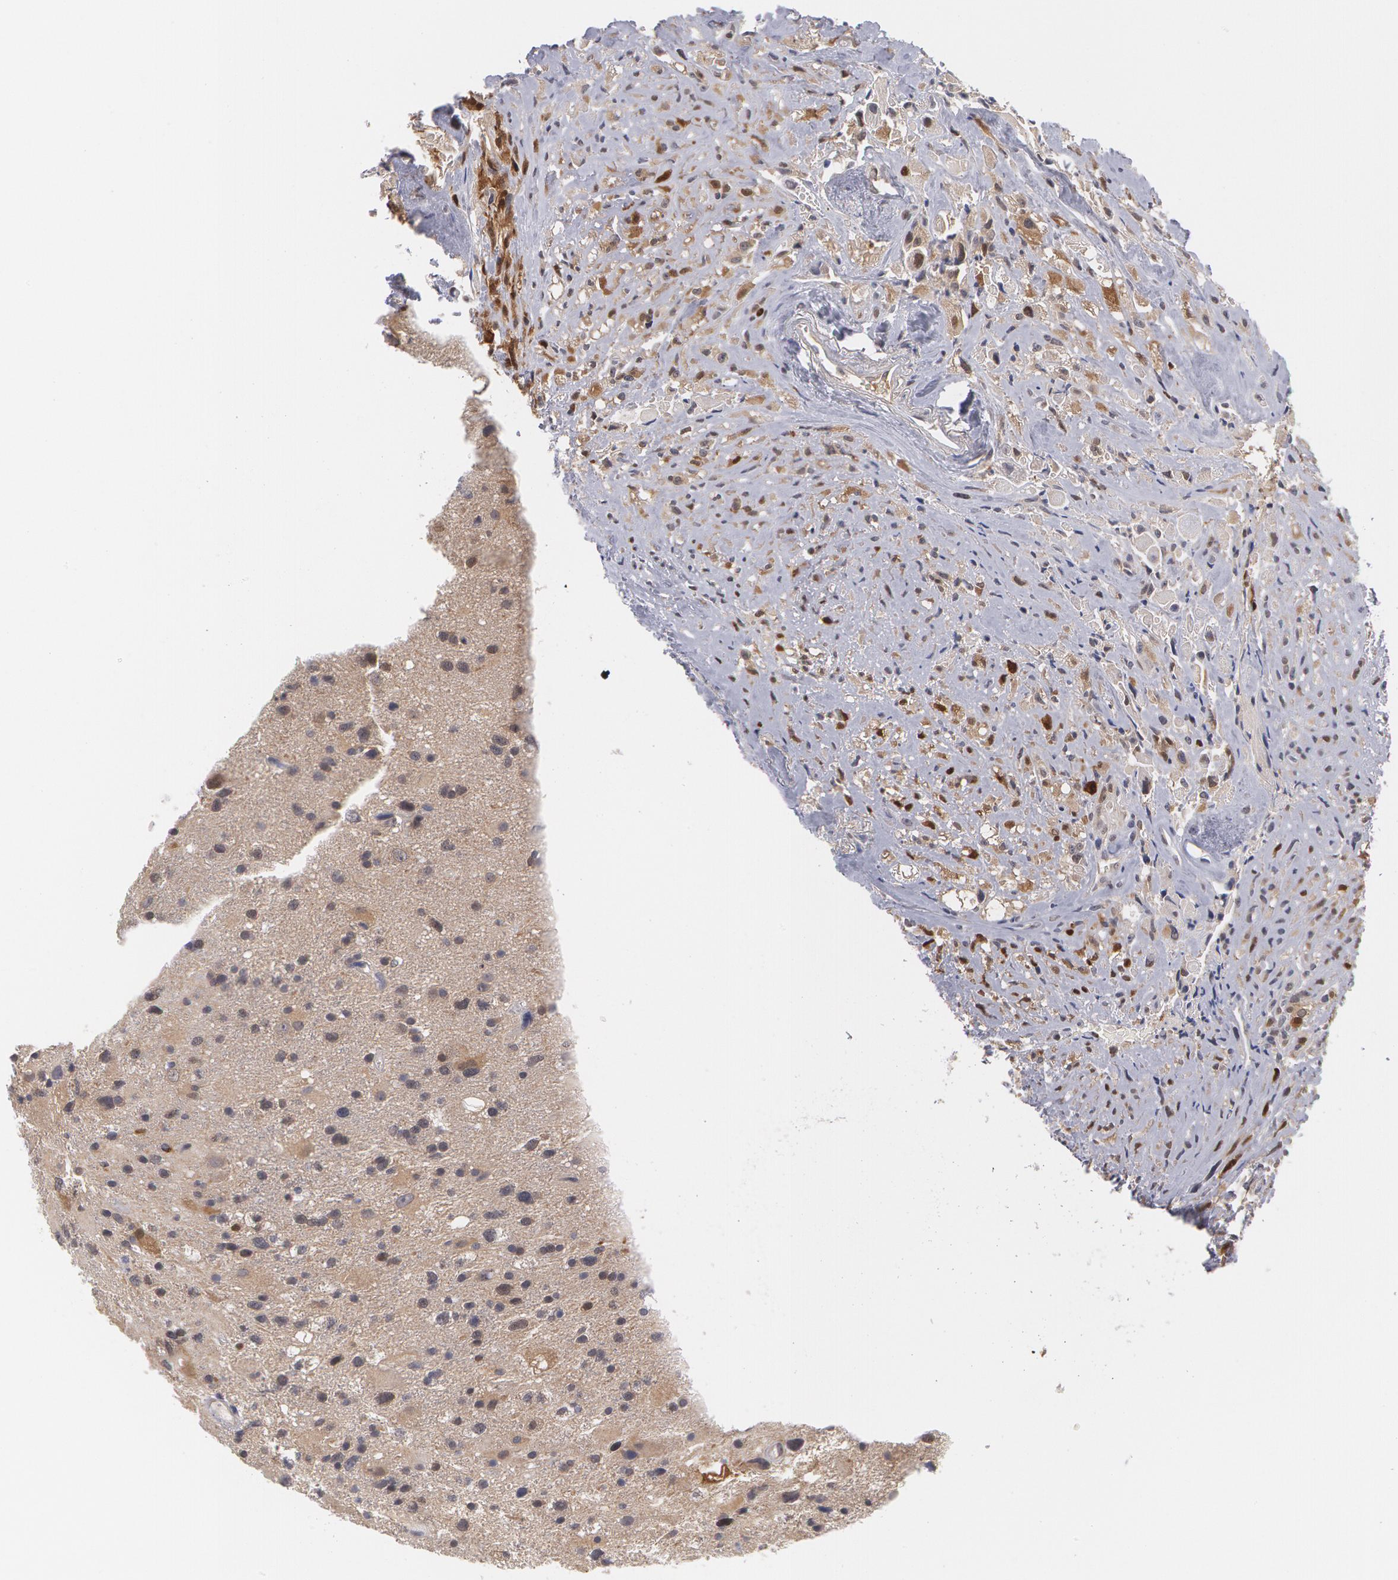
{"staining": {"intensity": "negative", "quantity": "none", "location": "none"}, "tissue": "glioma", "cell_type": "Tumor cells", "image_type": "cancer", "snomed": [{"axis": "morphology", "description": "Glioma, malignant, High grade"}, {"axis": "topography", "description": "Brain"}], "caption": "The histopathology image demonstrates no staining of tumor cells in glioma.", "gene": "TXNRD1", "patient": {"sex": "male", "age": 48}}